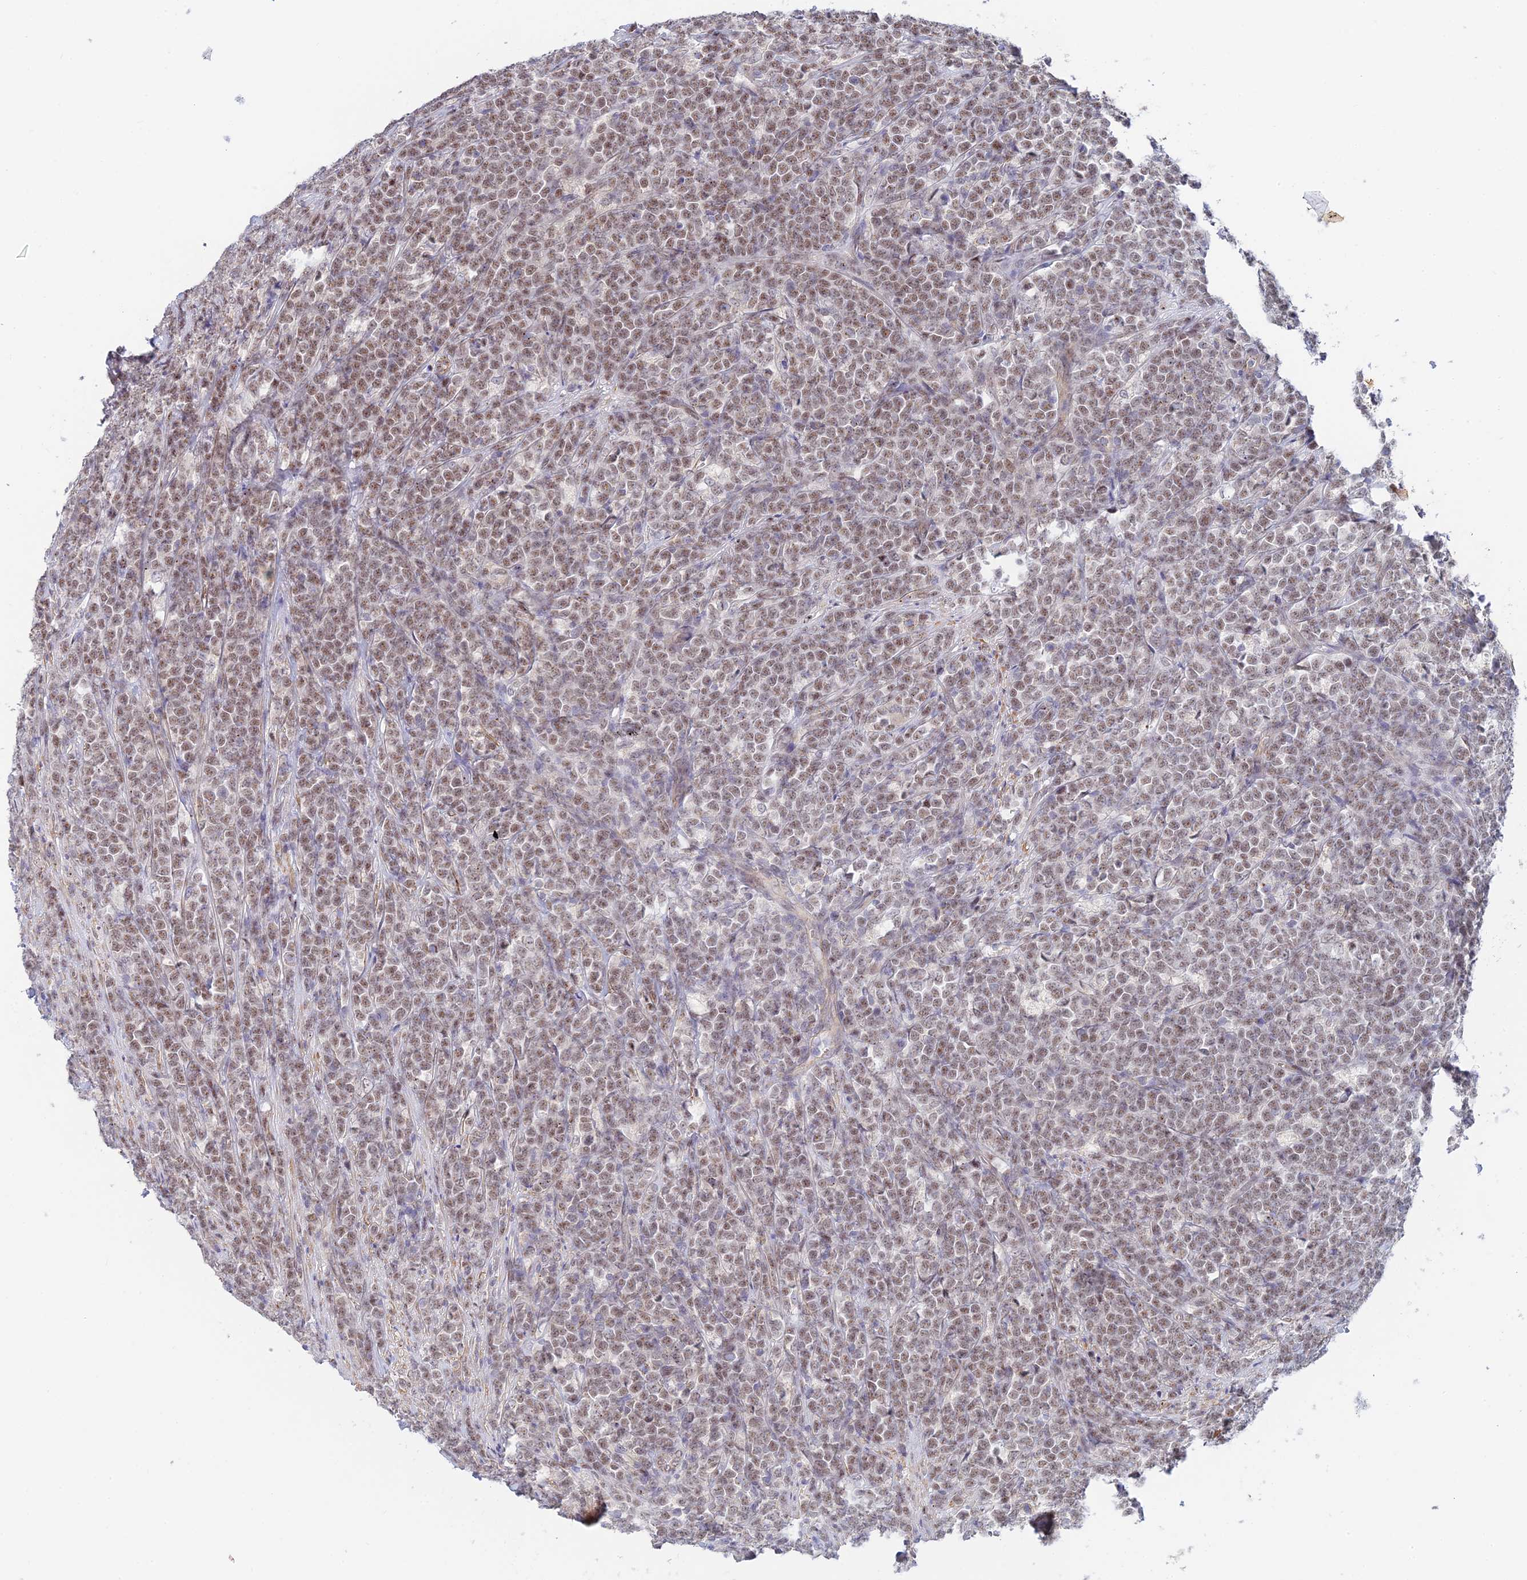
{"staining": {"intensity": "moderate", "quantity": ">75%", "location": "nuclear"}, "tissue": "lymphoma", "cell_type": "Tumor cells", "image_type": "cancer", "snomed": [{"axis": "morphology", "description": "Malignant lymphoma, non-Hodgkin's type, High grade"}, {"axis": "topography", "description": "Small intestine"}], "caption": "The immunohistochemical stain highlights moderate nuclear positivity in tumor cells of lymphoma tissue. The staining was performed using DAB to visualize the protein expression in brown, while the nuclei were stained in blue with hematoxylin (Magnification: 20x).", "gene": "CFAP92", "patient": {"sex": "male", "age": 8}}